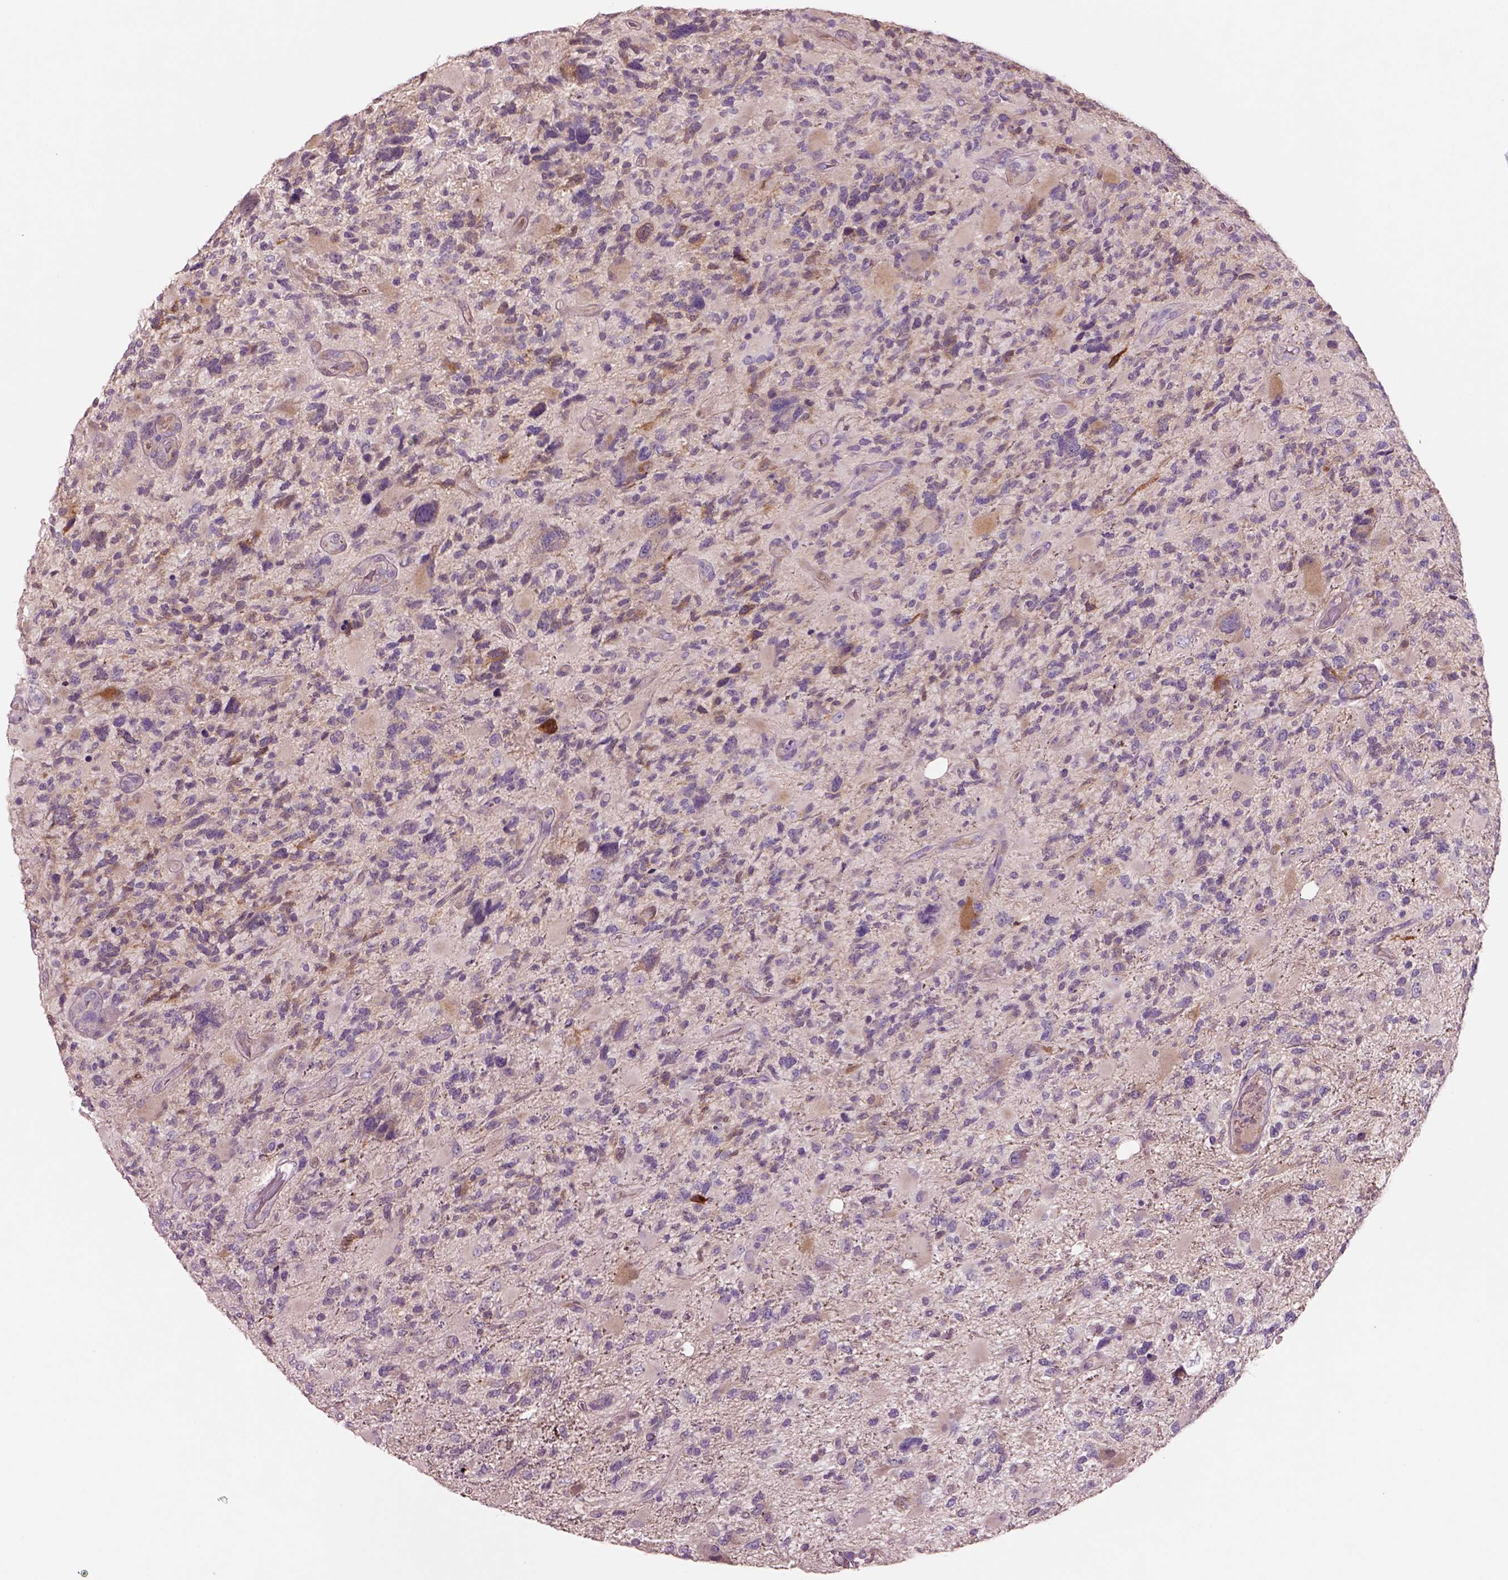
{"staining": {"intensity": "negative", "quantity": "none", "location": "none"}, "tissue": "glioma", "cell_type": "Tumor cells", "image_type": "cancer", "snomed": [{"axis": "morphology", "description": "Glioma, malignant, High grade"}, {"axis": "topography", "description": "Brain"}], "caption": "Glioma stained for a protein using immunohistochemistry demonstrates no expression tumor cells.", "gene": "PLPP7", "patient": {"sex": "female", "age": 71}}